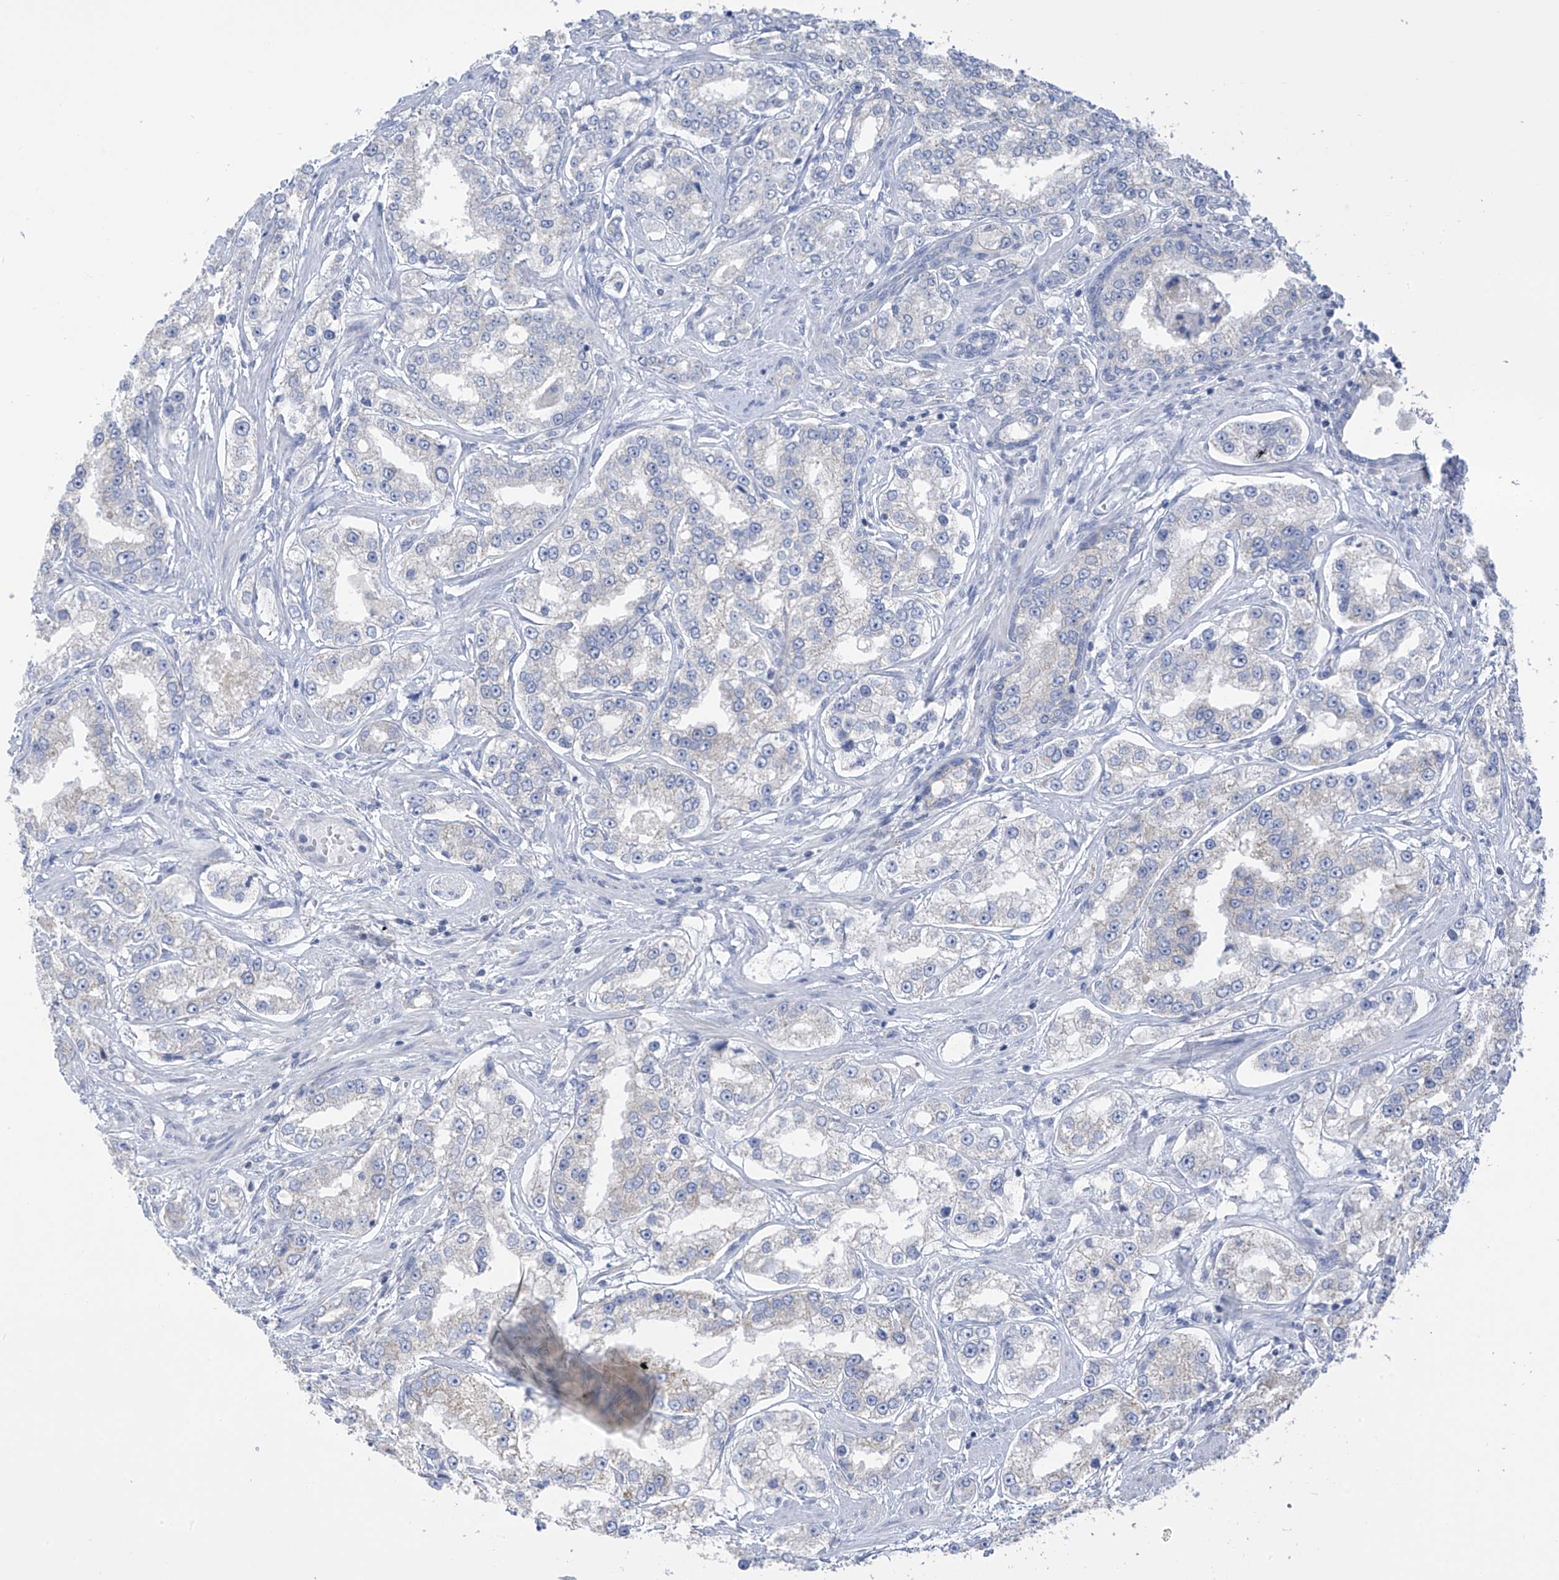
{"staining": {"intensity": "negative", "quantity": "none", "location": "none"}, "tissue": "prostate cancer", "cell_type": "Tumor cells", "image_type": "cancer", "snomed": [{"axis": "morphology", "description": "Normal tissue, NOS"}, {"axis": "morphology", "description": "Adenocarcinoma, High grade"}, {"axis": "topography", "description": "Prostate"}], "caption": "IHC micrograph of neoplastic tissue: prostate adenocarcinoma (high-grade) stained with DAB displays no significant protein positivity in tumor cells.", "gene": "PNPT1", "patient": {"sex": "male", "age": 83}}